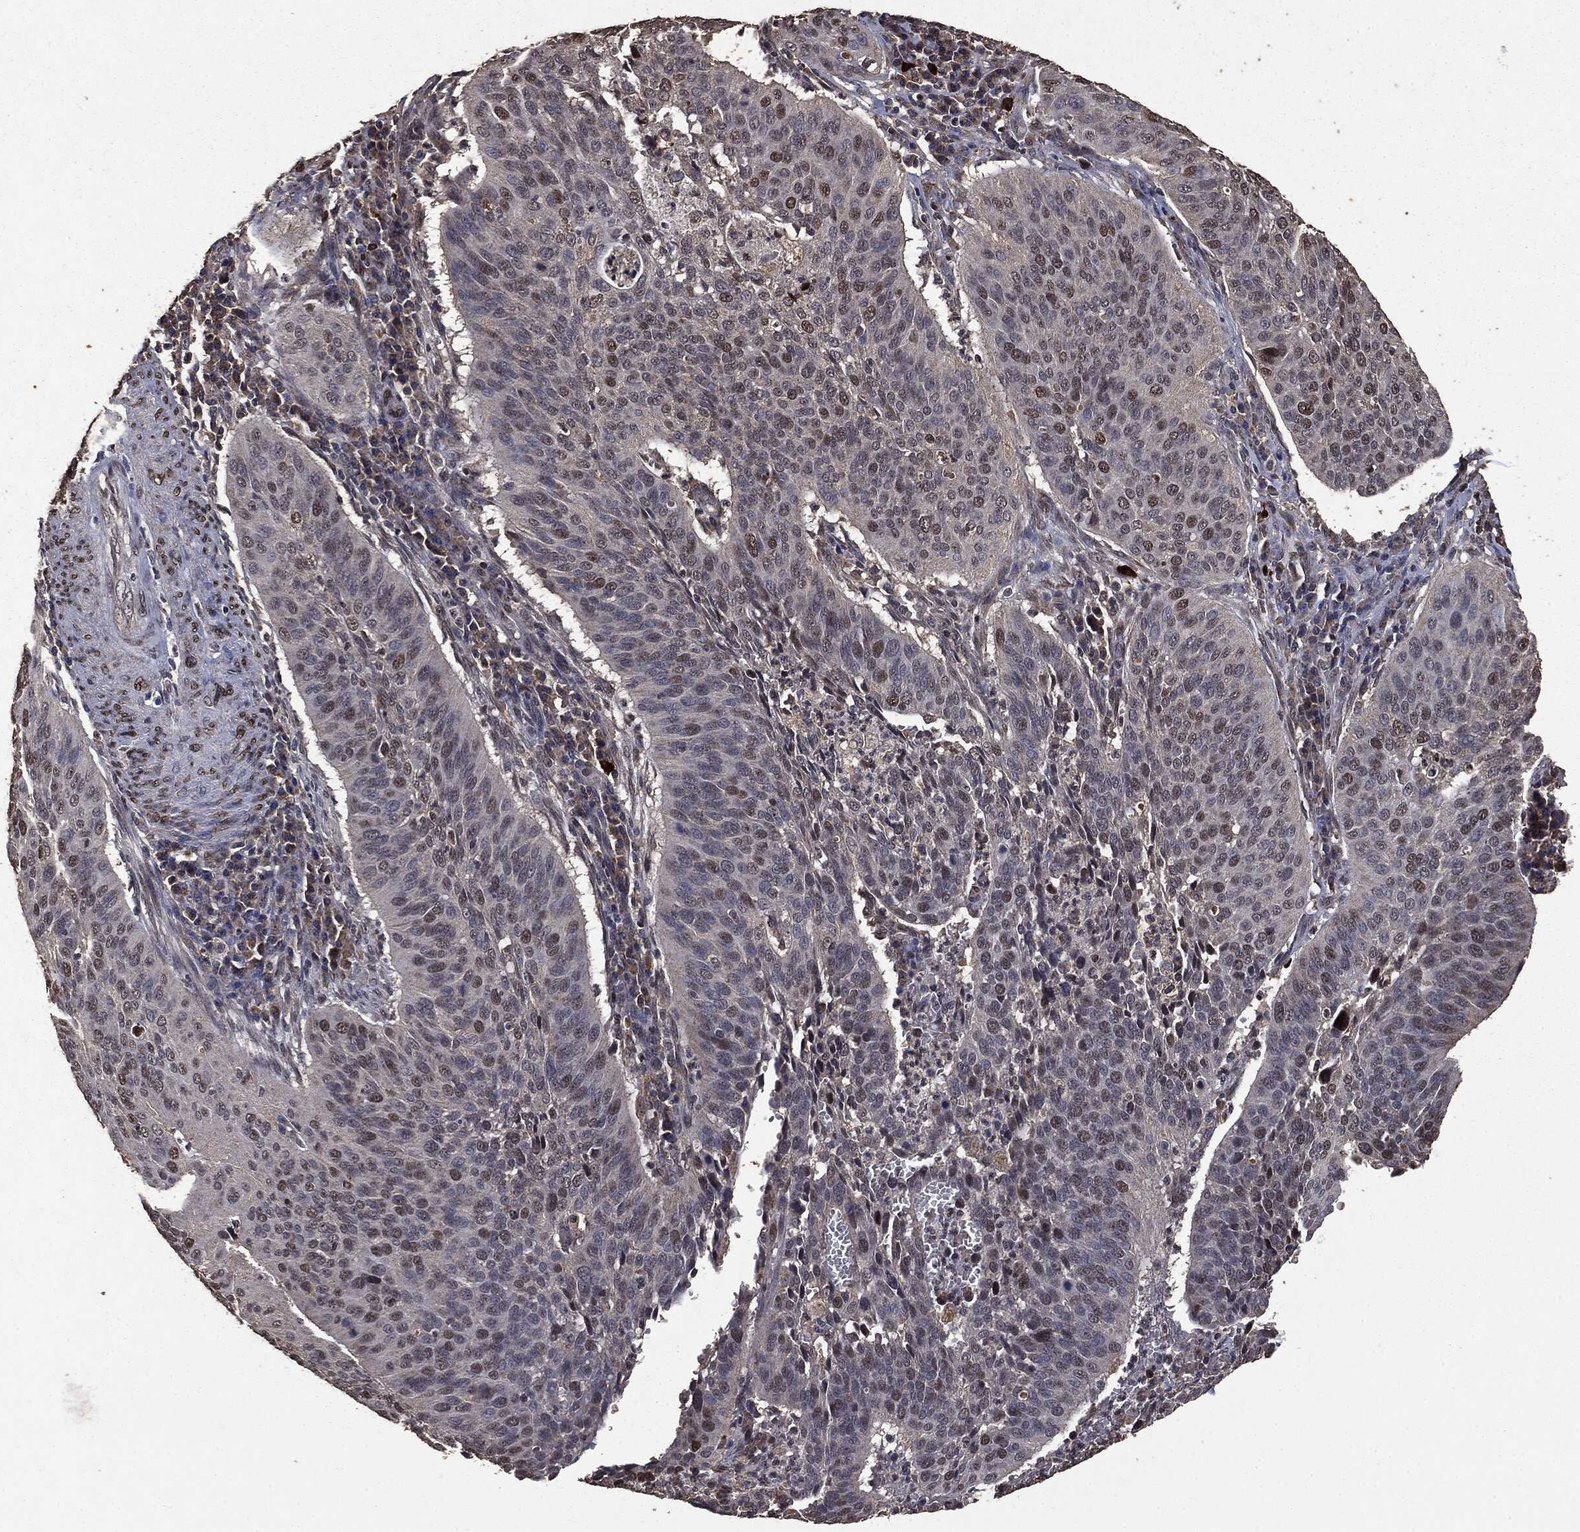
{"staining": {"intensity": "moderate", "quantity": "25%-75%", "location": "nuclear"}, "tissue": "cervical cancer", "cell_type": "Tumor cells", "image_type": "cancer", "snomed": [{"axis": "morphology", "description": "Normal tissue, NOS"}, {"axis": "morphology", "description": "Squamous cell carcinoma, NOS"}, {"axis": "topography", "description": "Cervix"}], "caption": "This is a photomicrograph of immunohistochemistry staining of squamous cell carcinoma (cervical), which shows moderate expression in the nuclear of tumor cells.", "gene": "PPP6R2", "patient": {"sex": "female", "age": 39}}